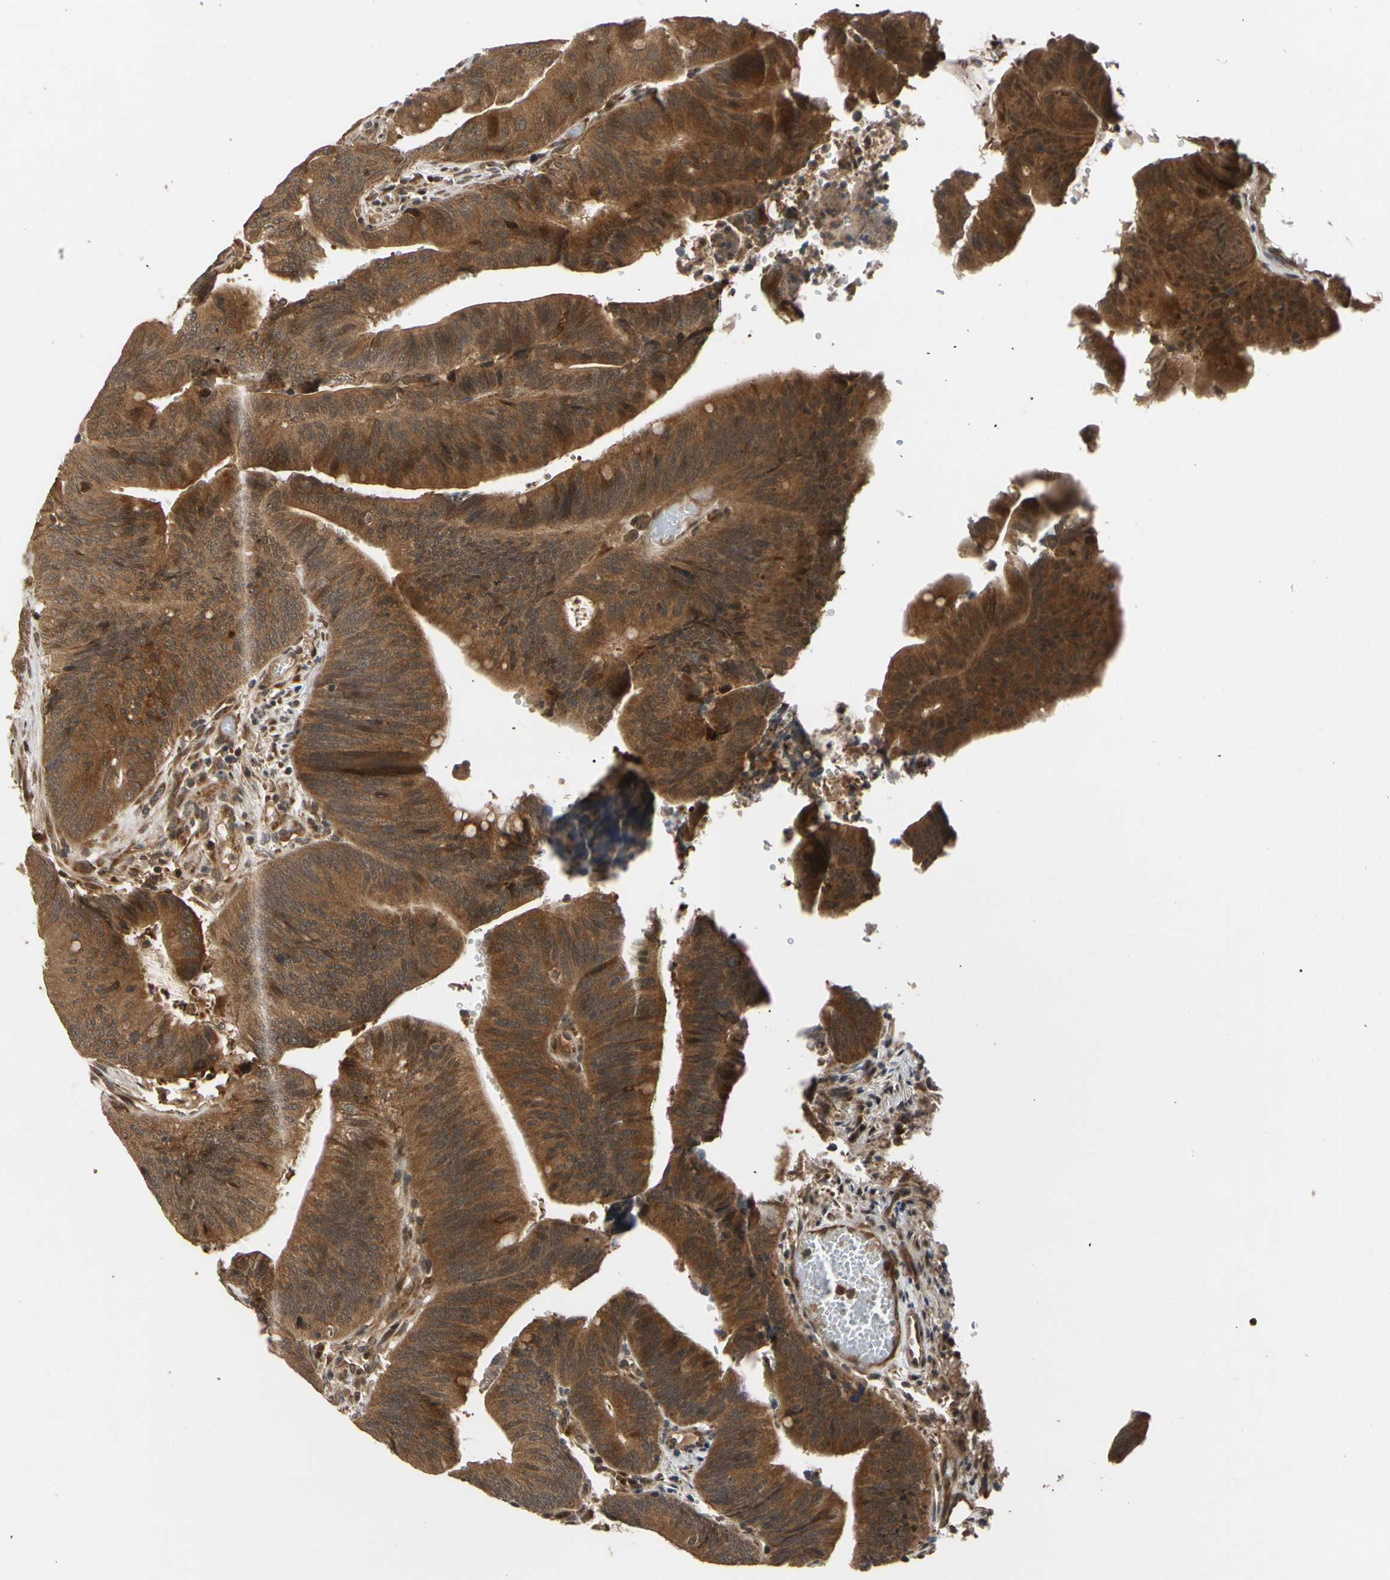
{"staining": {"intensity": "strong", "quantity": ">75%", "location": "cytoplasmic/membranous"}, "tissue": "colorectal cancer", "cell_type": "Tumor cells", "image_type": "cancer", "snomed": [{"axis": "morphology", "description": "Adenocarcinoma, NOS"}, {"axis": "topography", "description": "Rectum"}], "caption": "A brown stain shows strong cytoplasmic/membranous expression of a protein in human colorectal adenocarcinoma tumor cells.", "gene": "CYTIP", "patient": {"sex": "female", "age": 66}}